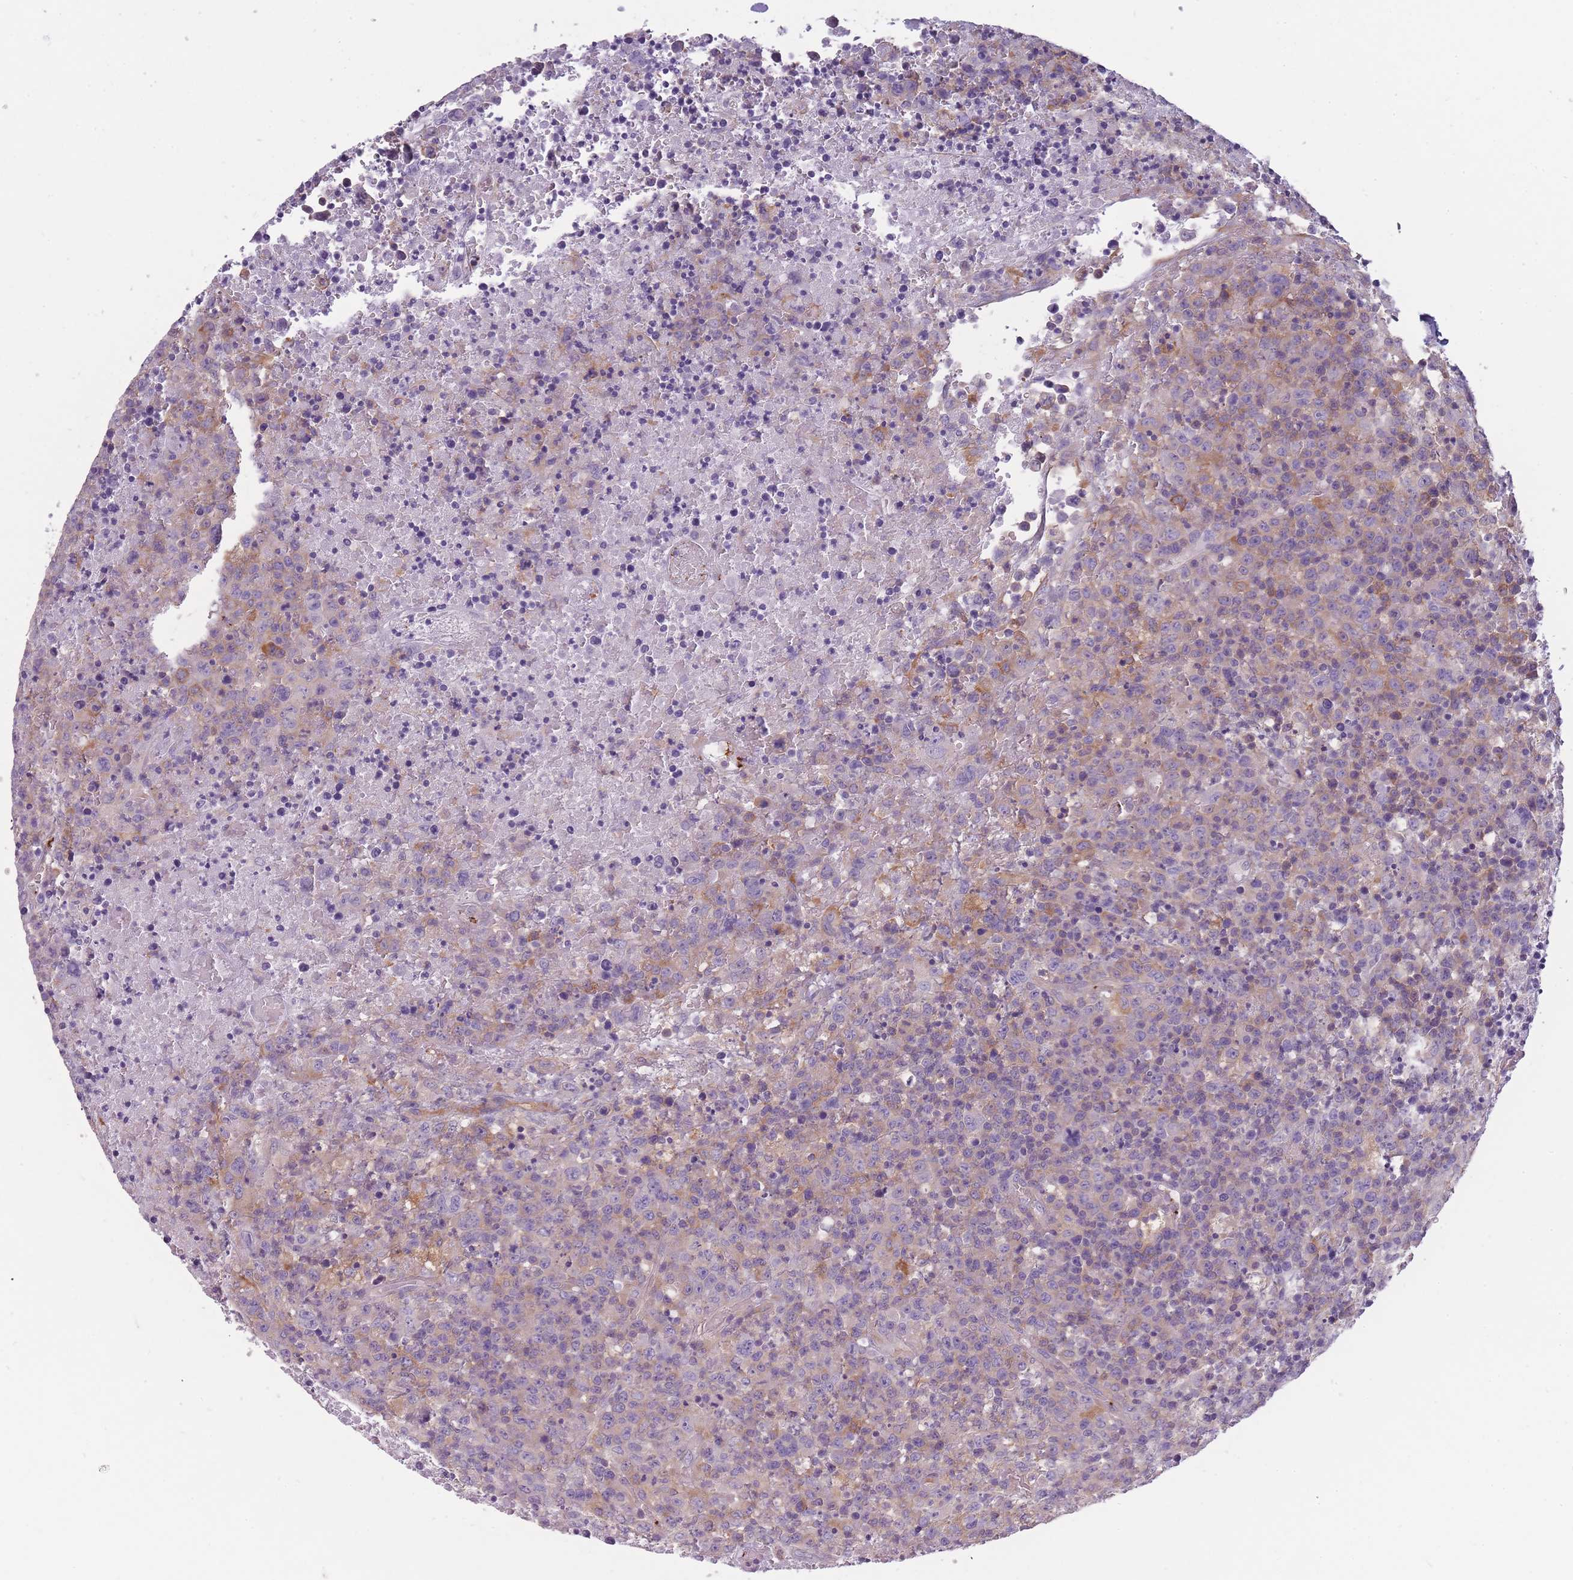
{"staining": {"intensity": "weak", "quantity": "<25%", "location": "cytoplasmic/membranous"}, "tissue": "lymphoma", "cell_type": "Tumor cells", "image_type": "cancer", "snomed": [{"axis": "morphology", "description": "Malignant lymphoma, non-Hodgkin's type, High grade"}, {"axis": "topography", "description": "Lymph node"}], "caption": "The image demonstrates no significant positivity in tumor cells of lymphoma.", "gene": "NDST2", "patient": {"sex": "male", "age": 16}}